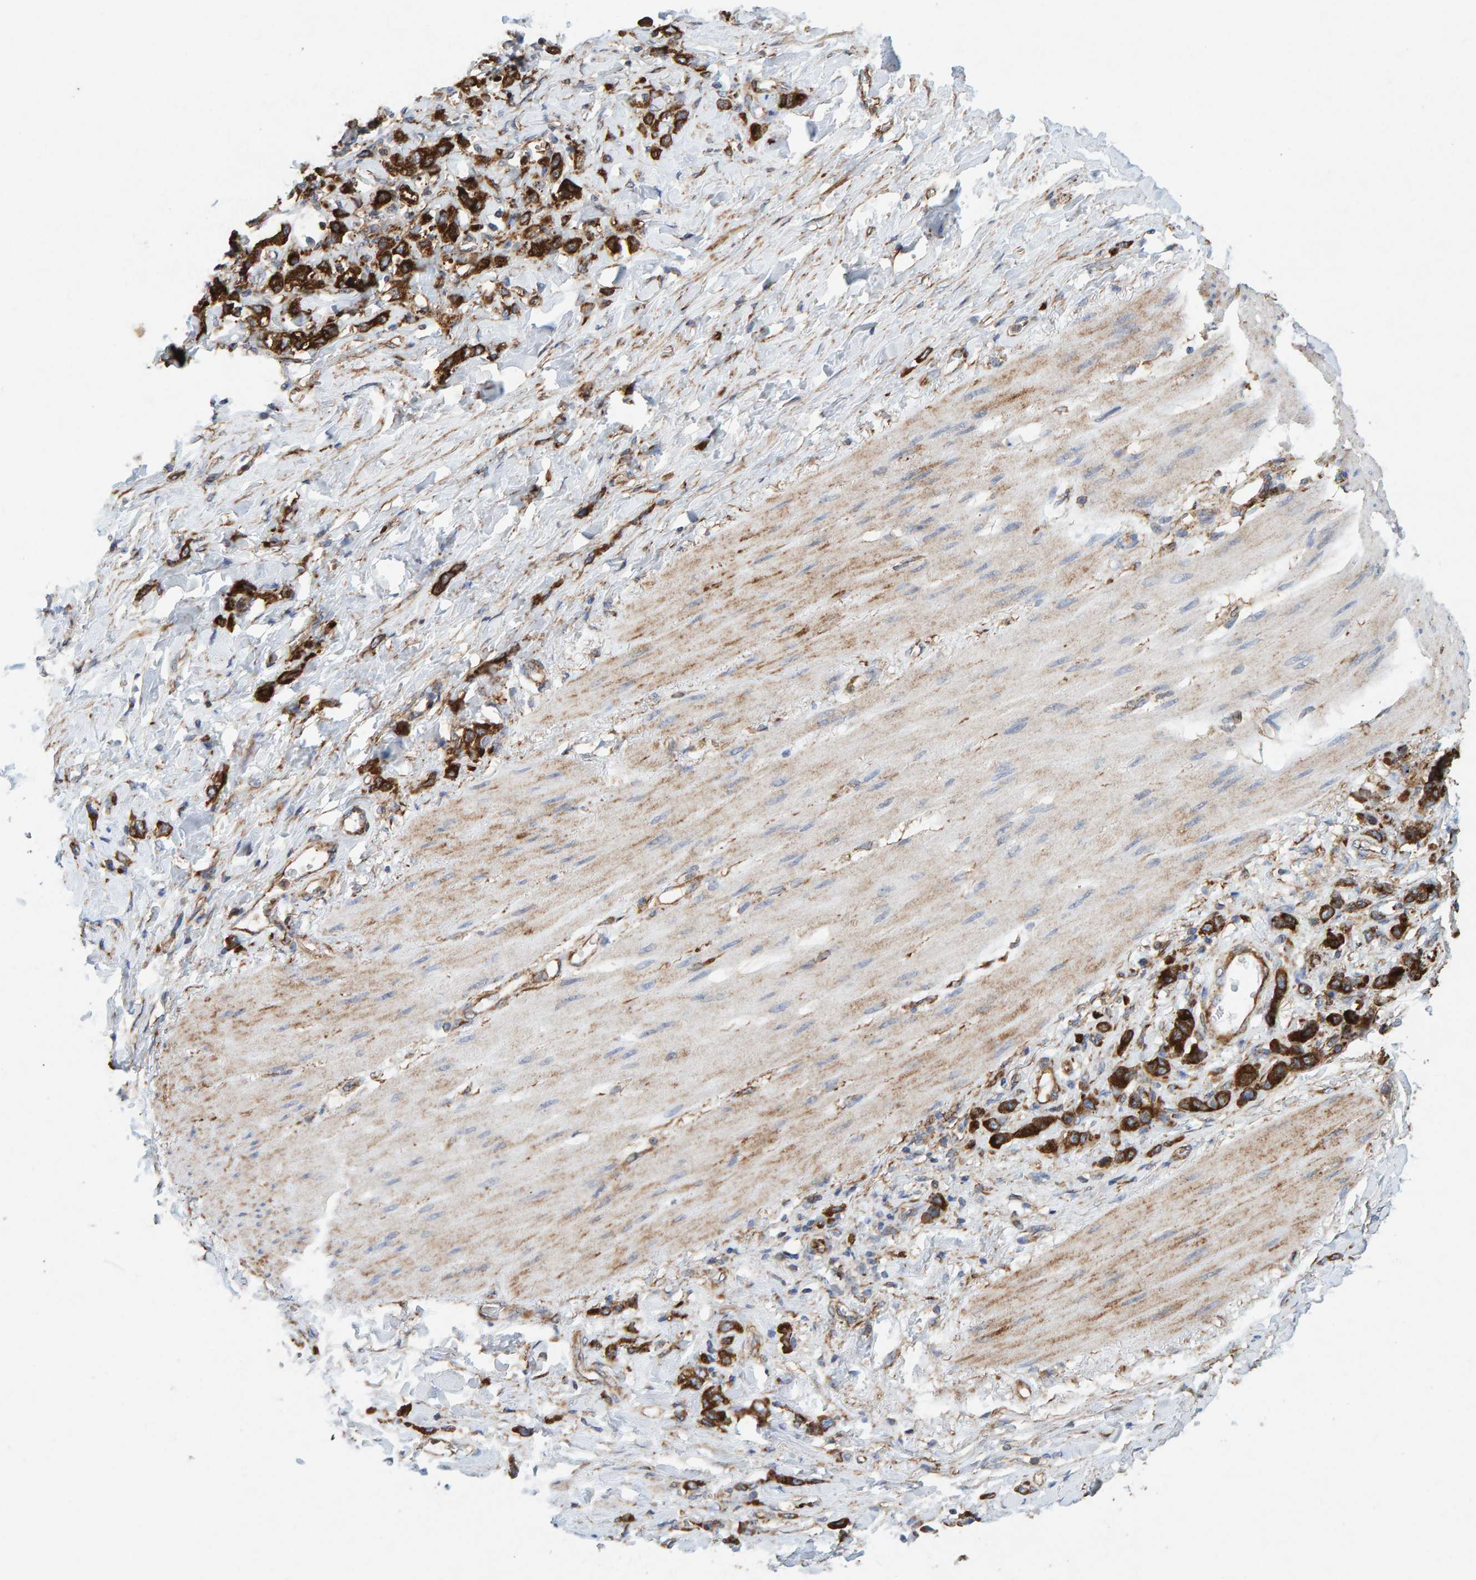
{"staining": {"intensity": "strong", "quantity": ">75%", "location": "cytoplasmic/membranous"}, "tissue": "stomach cancer", "cell_type": "Tumor cells", "image_type": "cancer", "snomed": [{"axis": "morphology", "description": "Normal tissue, NOS"}, {"axis": "morphology", "description": "Adenocarcinoma, NOS"}, {"axis": "topography", "description": "Stomach"}], "caption": "Immunohistochemistry (IHC) (DAB) staining of adenocarcinoma (stomach) reveals strong cytoplasmic/membranous protein expression in about >75% of tumor cells. (DAB = brown stain, brightfield microscopy at high magnification).", "gene": "MVP", "patient": {"sex": "male", "age": 82}}